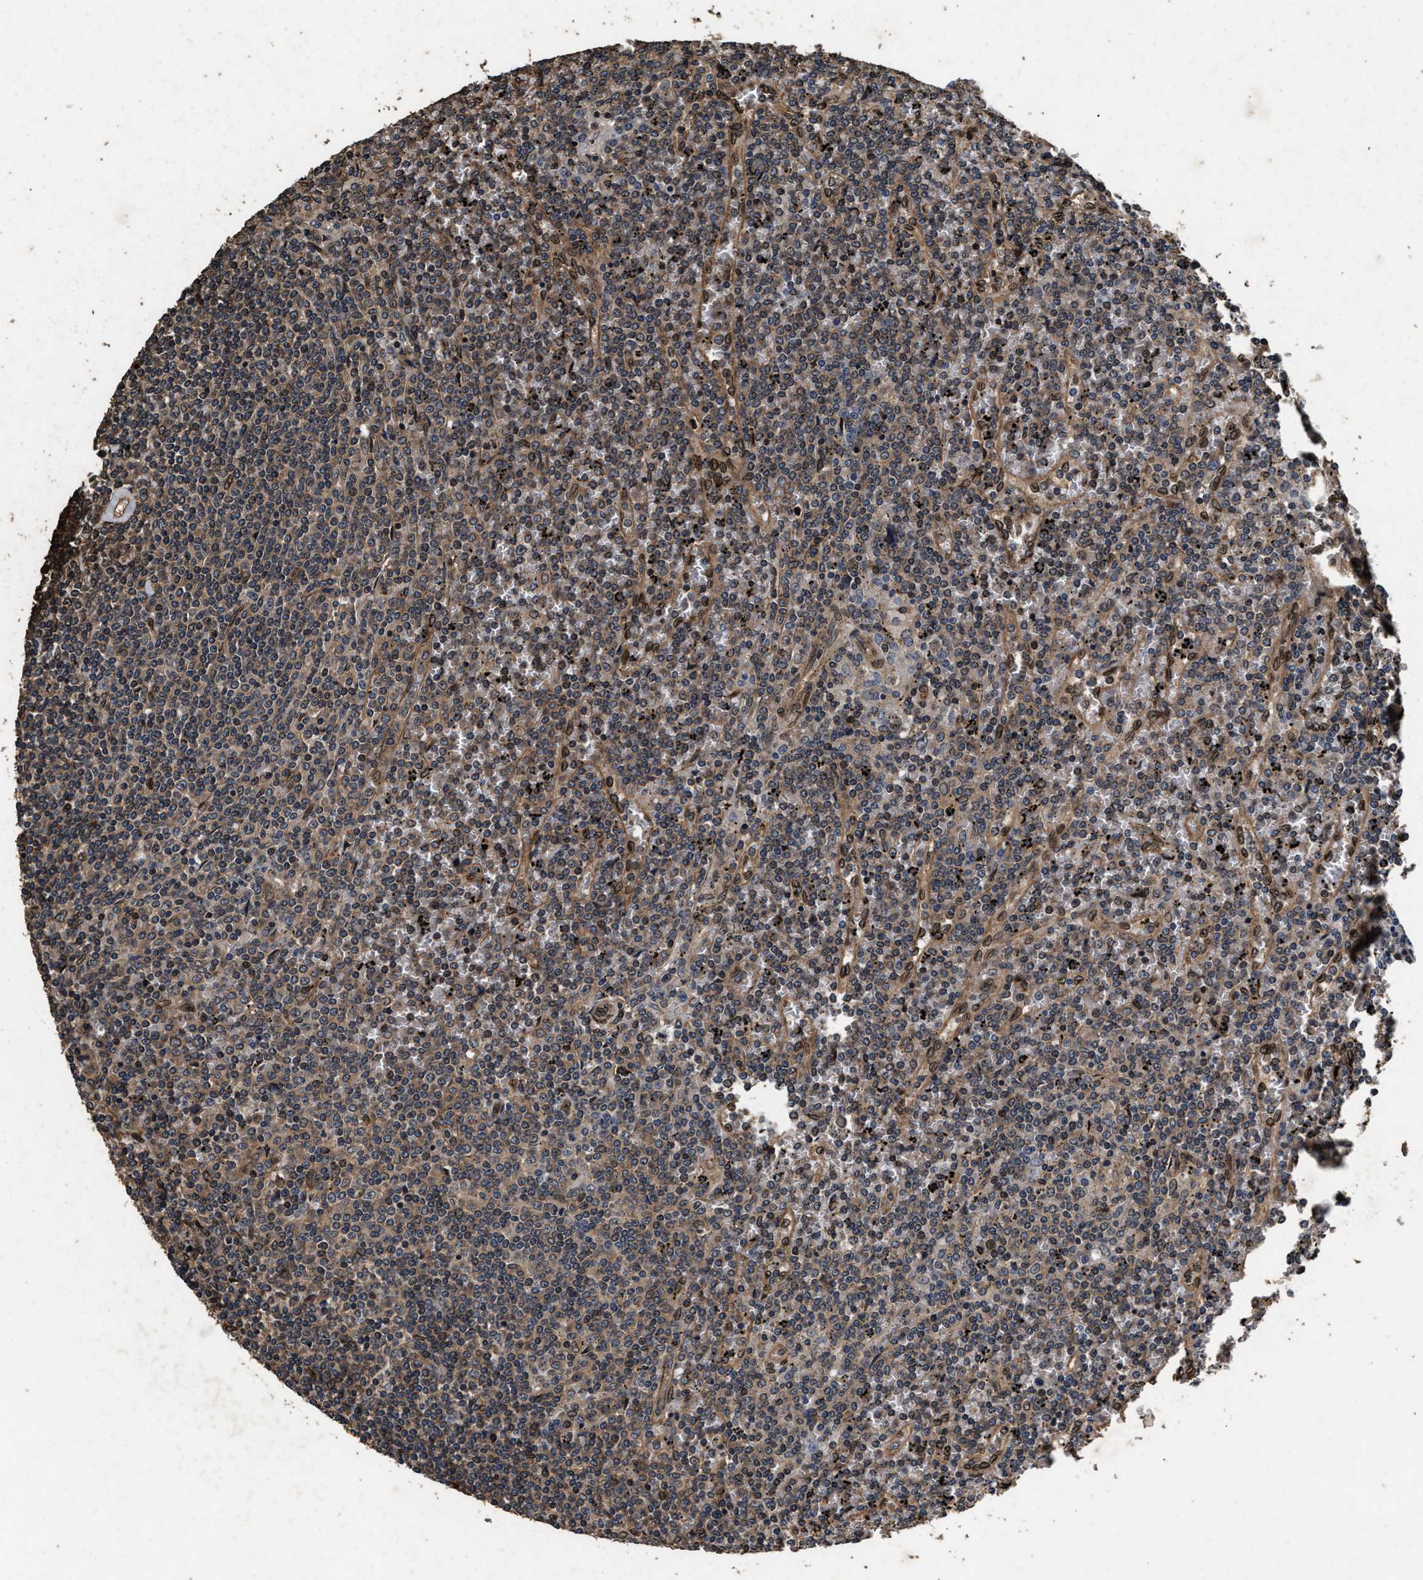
{"staining": {"intensity": "moderate", "quantity": "<25%", "location": "cytoplasmic/membranous,nuclear"}, "tissue": "lymphoma", "cell_type": "Tumor cells", "image_type": "cancer", "snomed": [{"axis": "morphology", "description": "Malignant lymphoma, non-Hodgkin's type, Low grade"}, {"axis": "topography", "description": "Spleen"}], "caption": "Immunohistochemistry (IHC) micrograph of human low-grade malignant lymphoma, non-Hodgkin's type stained for a protein (brown), which exhibits low levels of moderate cytoplasmic/membranous and nuclear positivity in approximately <25% of tumor cells.", "gene": "ACCS", "patient": {"sex": "female", "age": 19}}